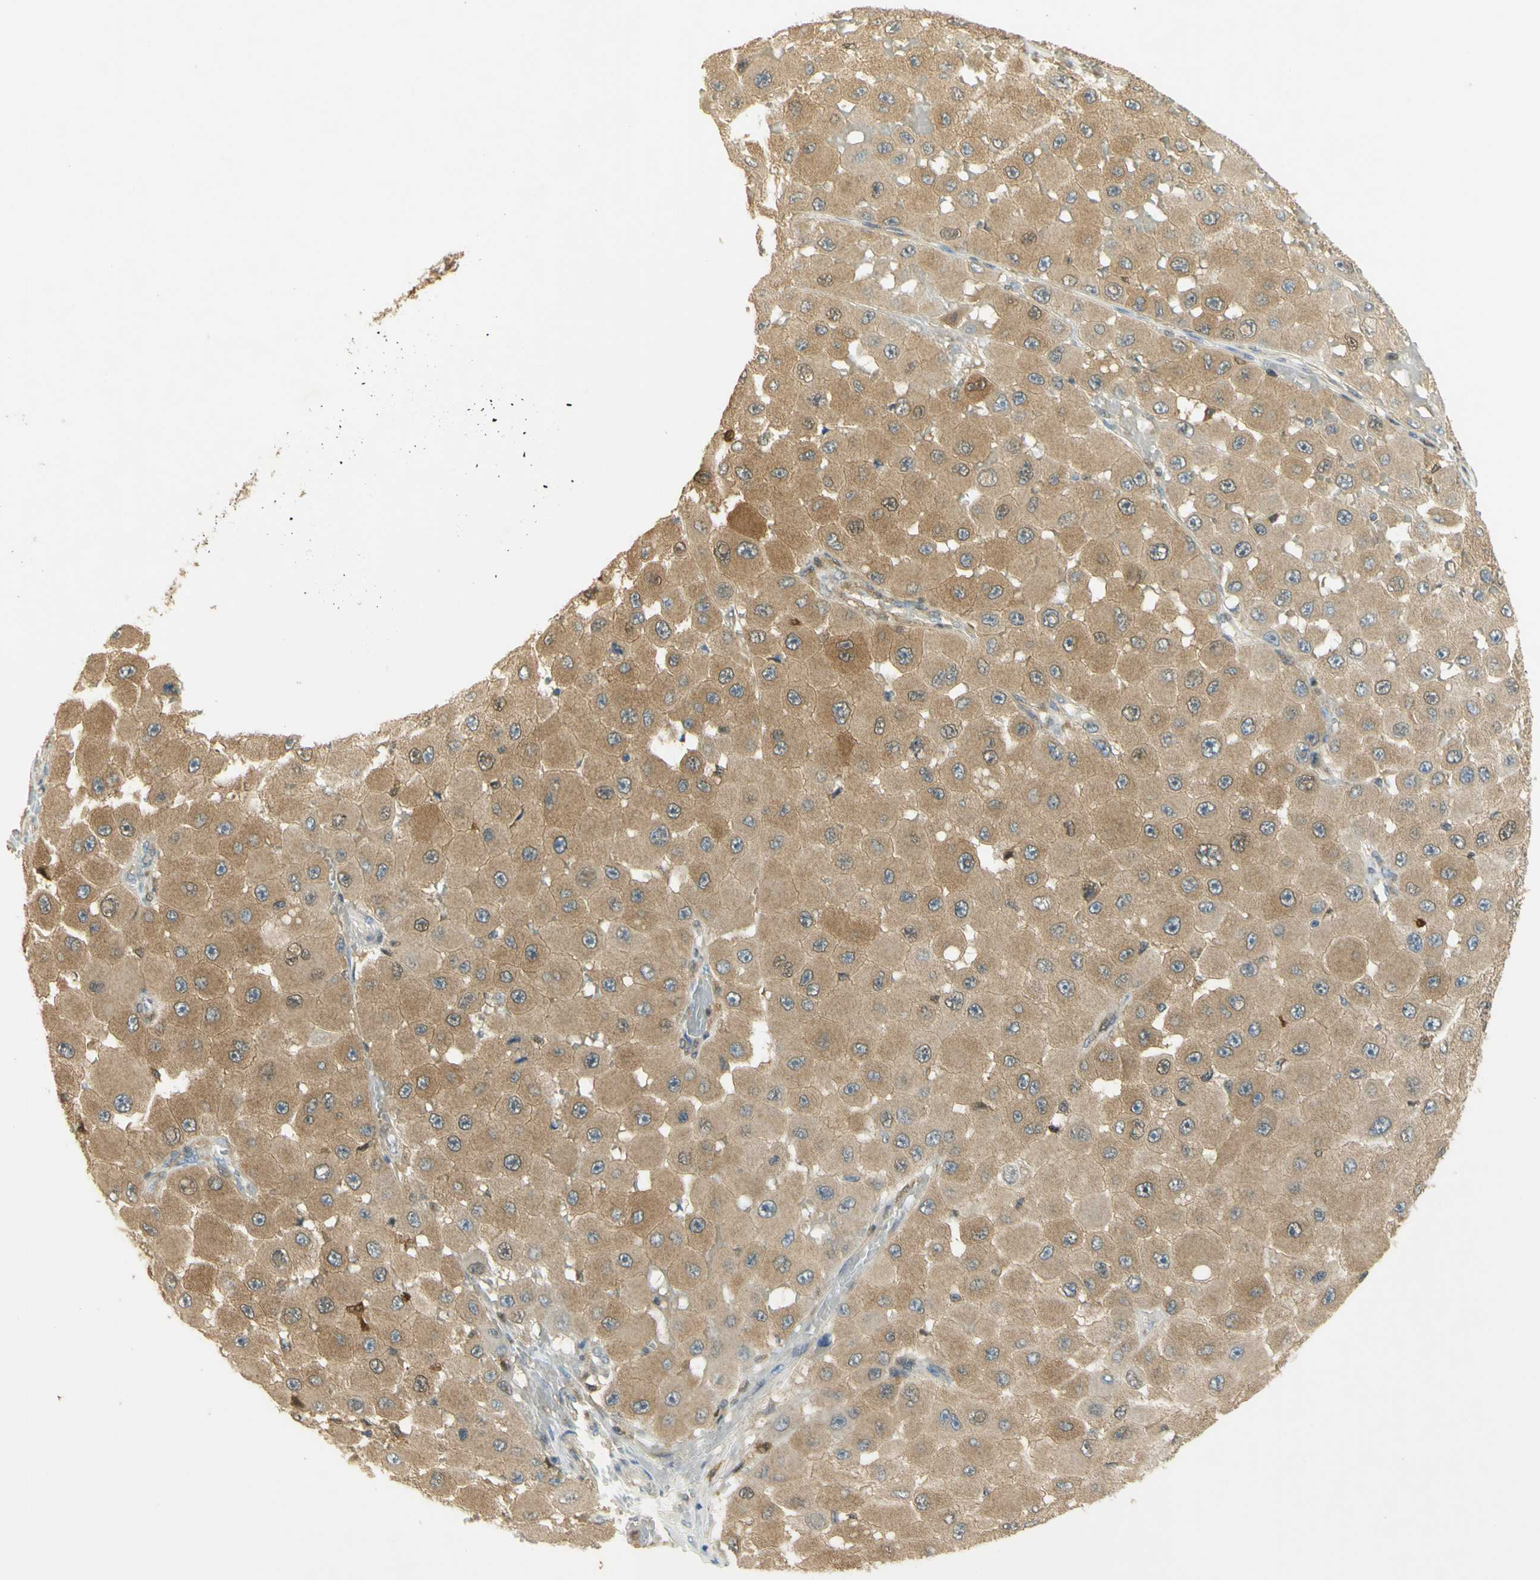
{"staining": {"intensity": "moderate", "quantity": ">75%", "location": "cytoplasmic/membranous"}, "tissue": "melanoma", "cell_type": "Tumor cells", "image_type": "cancer", "snomed": [{"axis": "morphology", "description": "Malignant melanoma, NOS"}, {"axis": "topography", "description": "Skin"}], "caption": "The immunohistochemical stain shows moderate cytoplasmic/membranous positivity in tumor cells of malignant melanoma tissue.", "gene": "PAK1", "patient": {"sex": "female", "age": 81}}